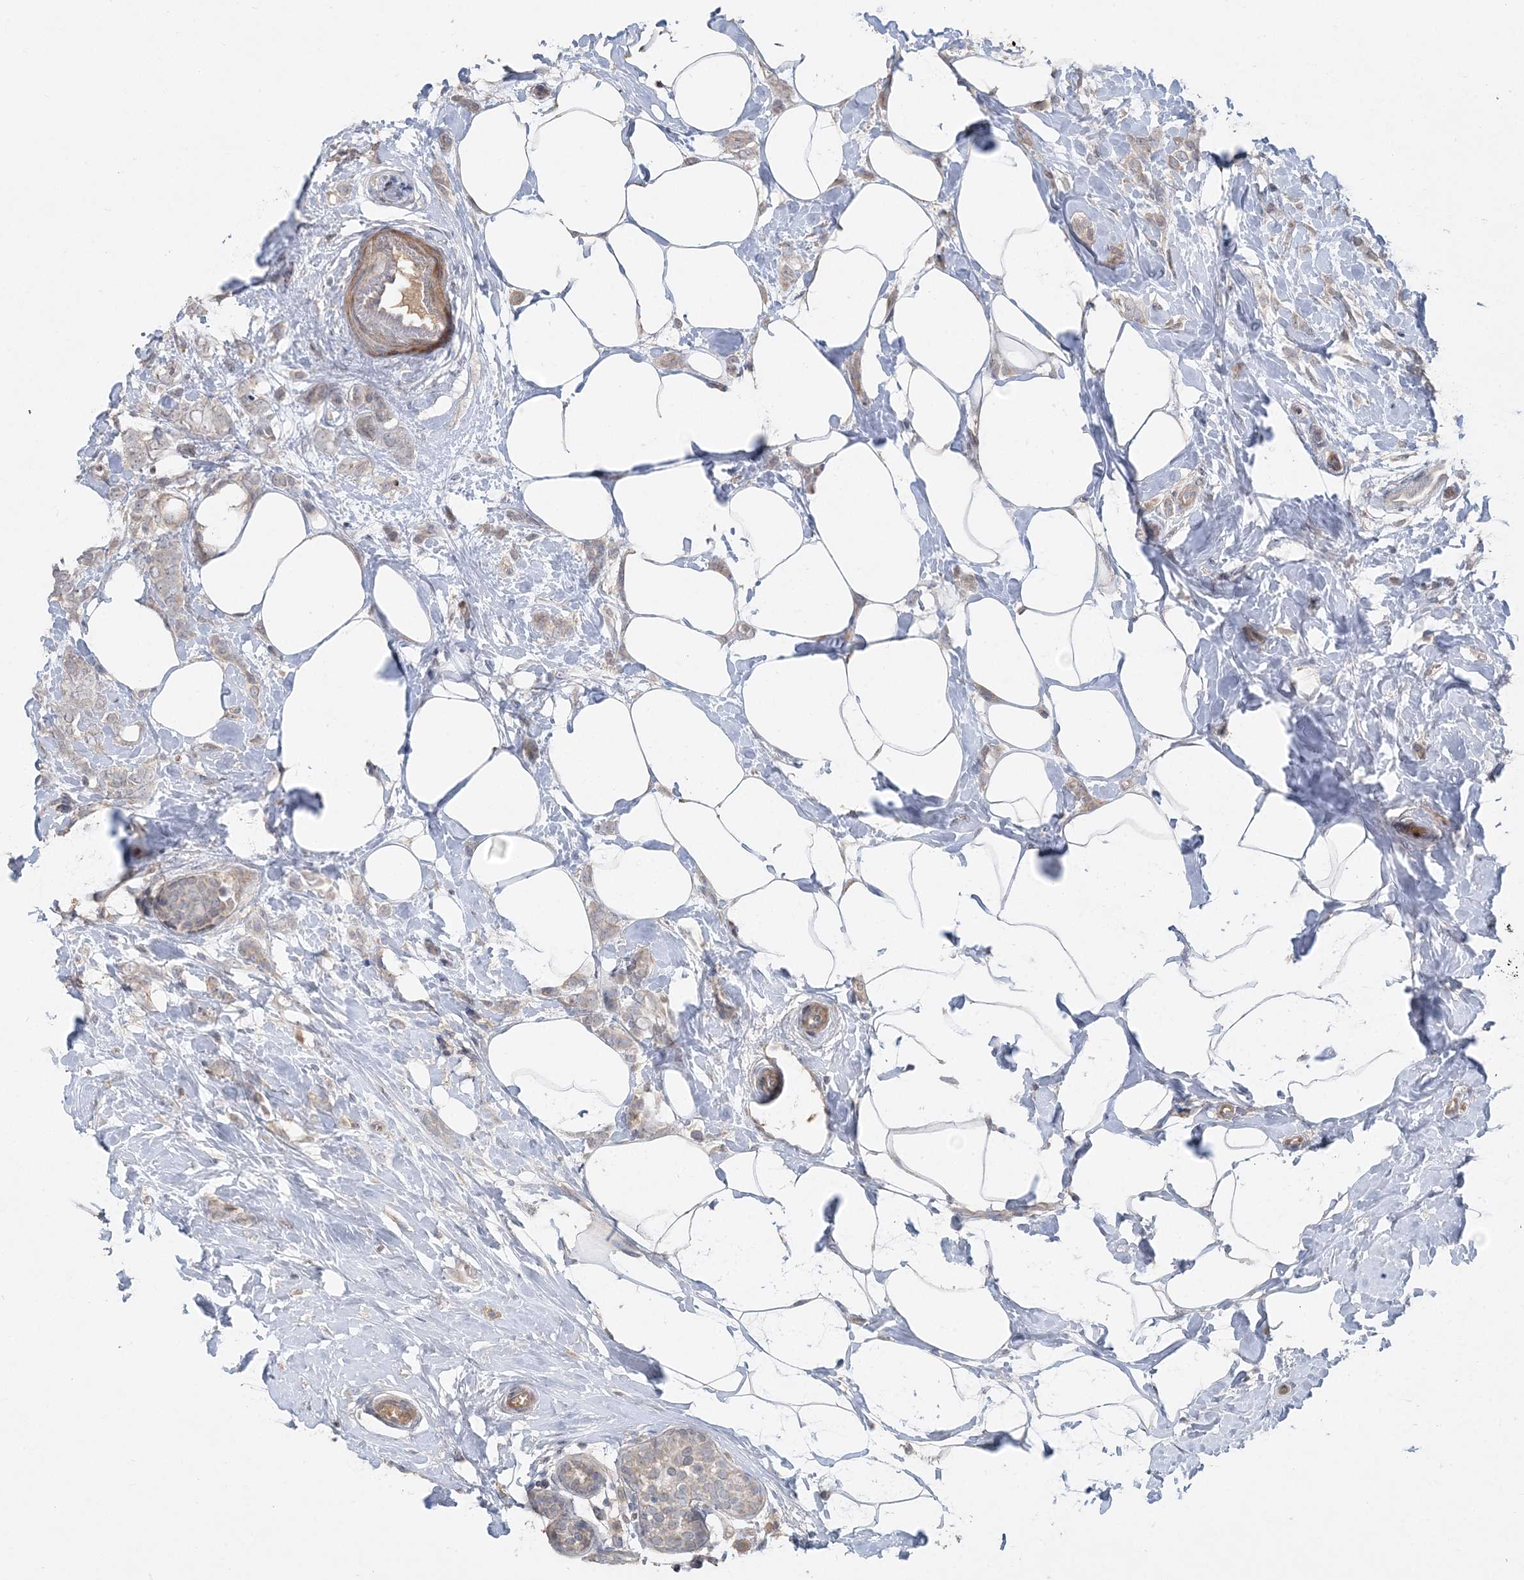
{"staining": {"intensity": "weak", "quantity": "<25%", "location": "cytoplasmic/membranous"}, "tissue": "breast cancer", "cell_type": "Tumor cells", "image_type": "cancer", "snomed": [{"axis": "morphology", "description": "Lobular carcinoma, in situ"}, {"axis": "morphology", "description": "Lobular carcinoma"}, {"axis": "topography", "description": "Breast"}], "caption": "IHC of human breast cancer (lobular carcinoma in situ) displays no staining in tumor cells.", "gene": "SLC4A10", "patient": {"sex": "female", "age": 41}}